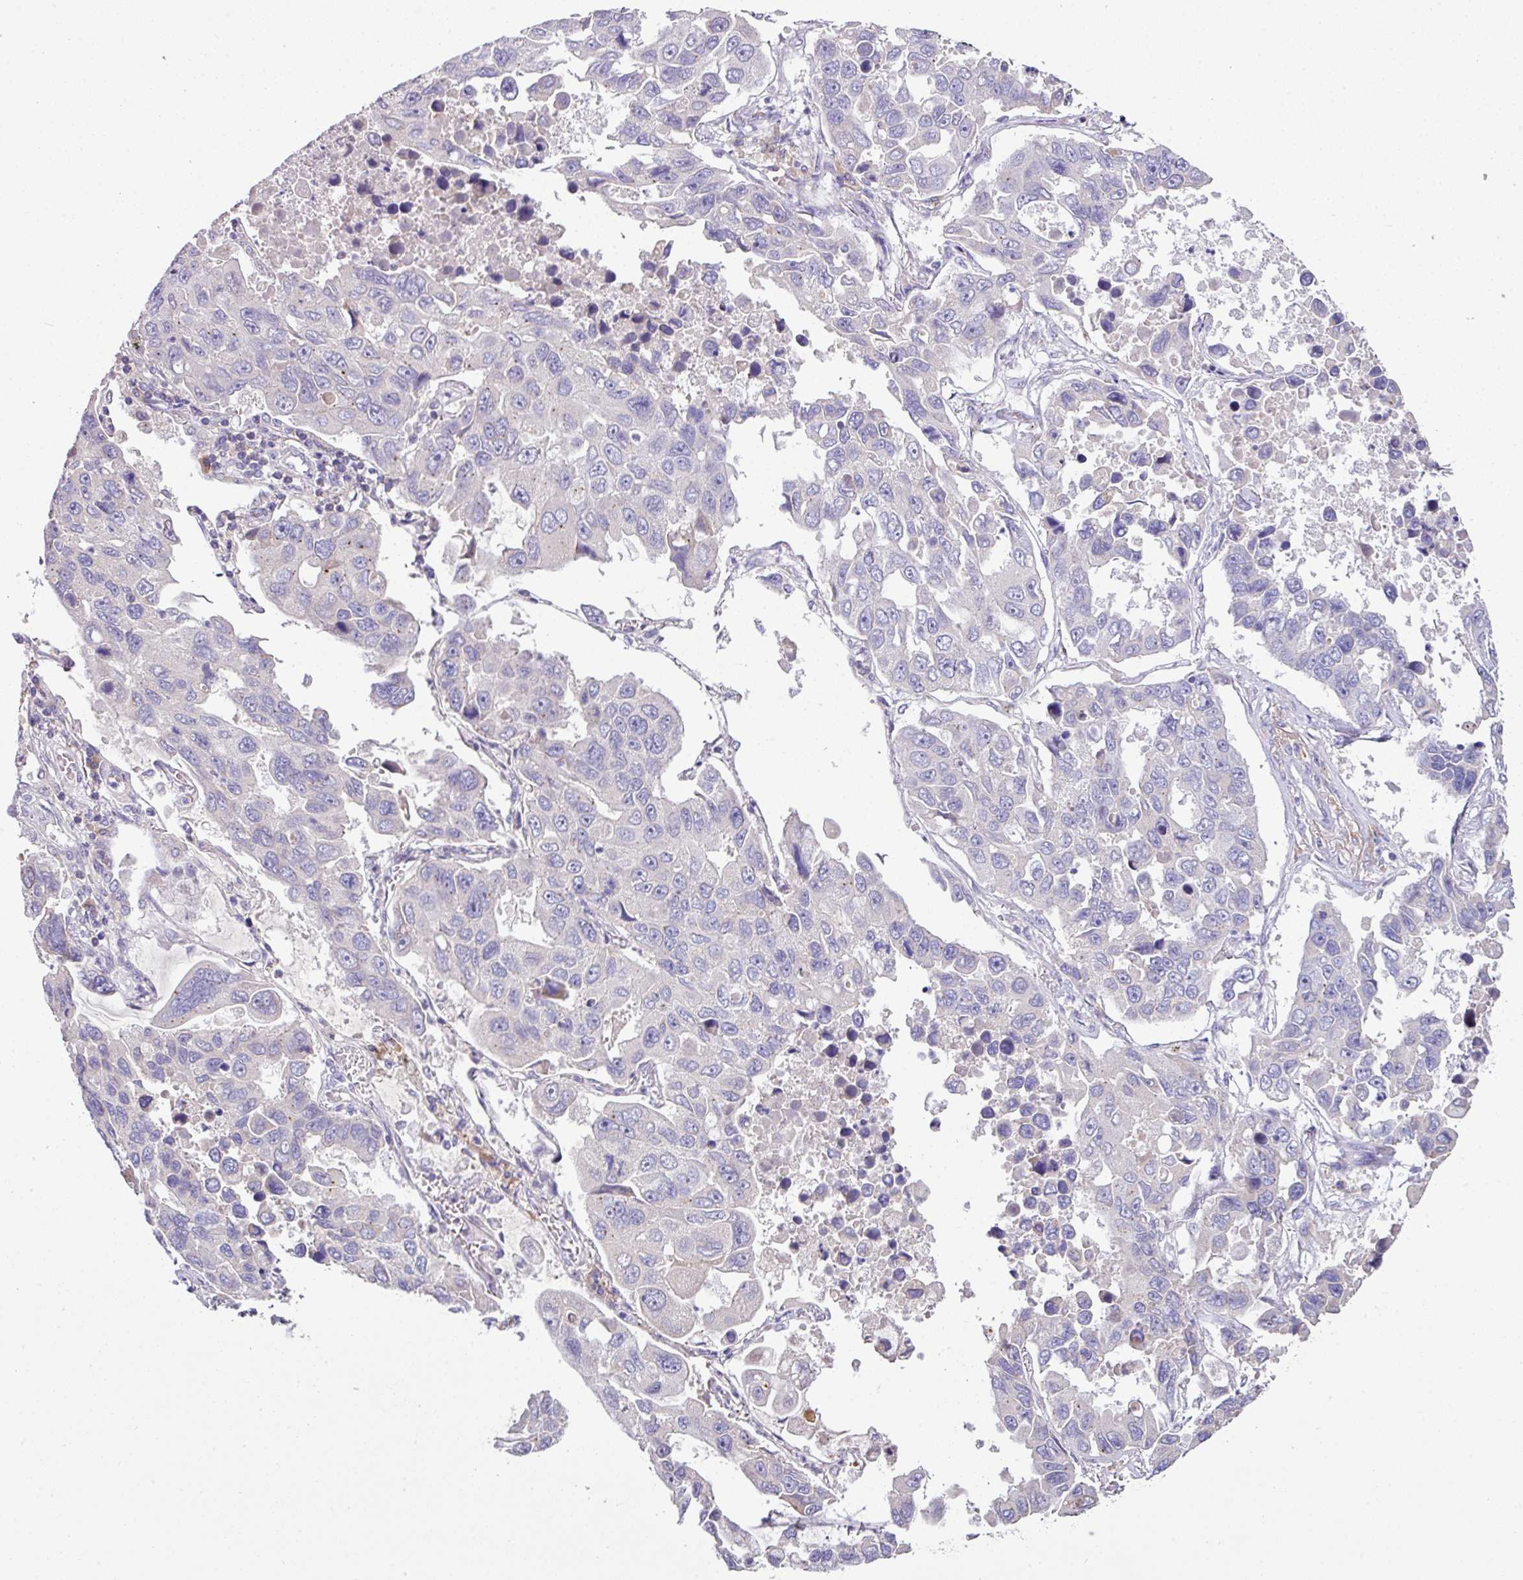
{"staining": {"intensity": "negative", "quantity": "none", "location": "none"}, "tissue": "lung cancer", "cell_type": "Tumor cells", "image_type": "cancer", "snomed": [{"axis": "morphology", "description": "Adenocarcinoma, NOS"}, {"axis": "topography", "description": "Lung"}], "caption": "Micrograph shows no protein expression in tumor cells of lung adenocarcinoma tissue. (IHC, brightfield microscopy, high magnification).", "gene": "SLAMF6", "patient": {"sex": "male", "age": 64}}